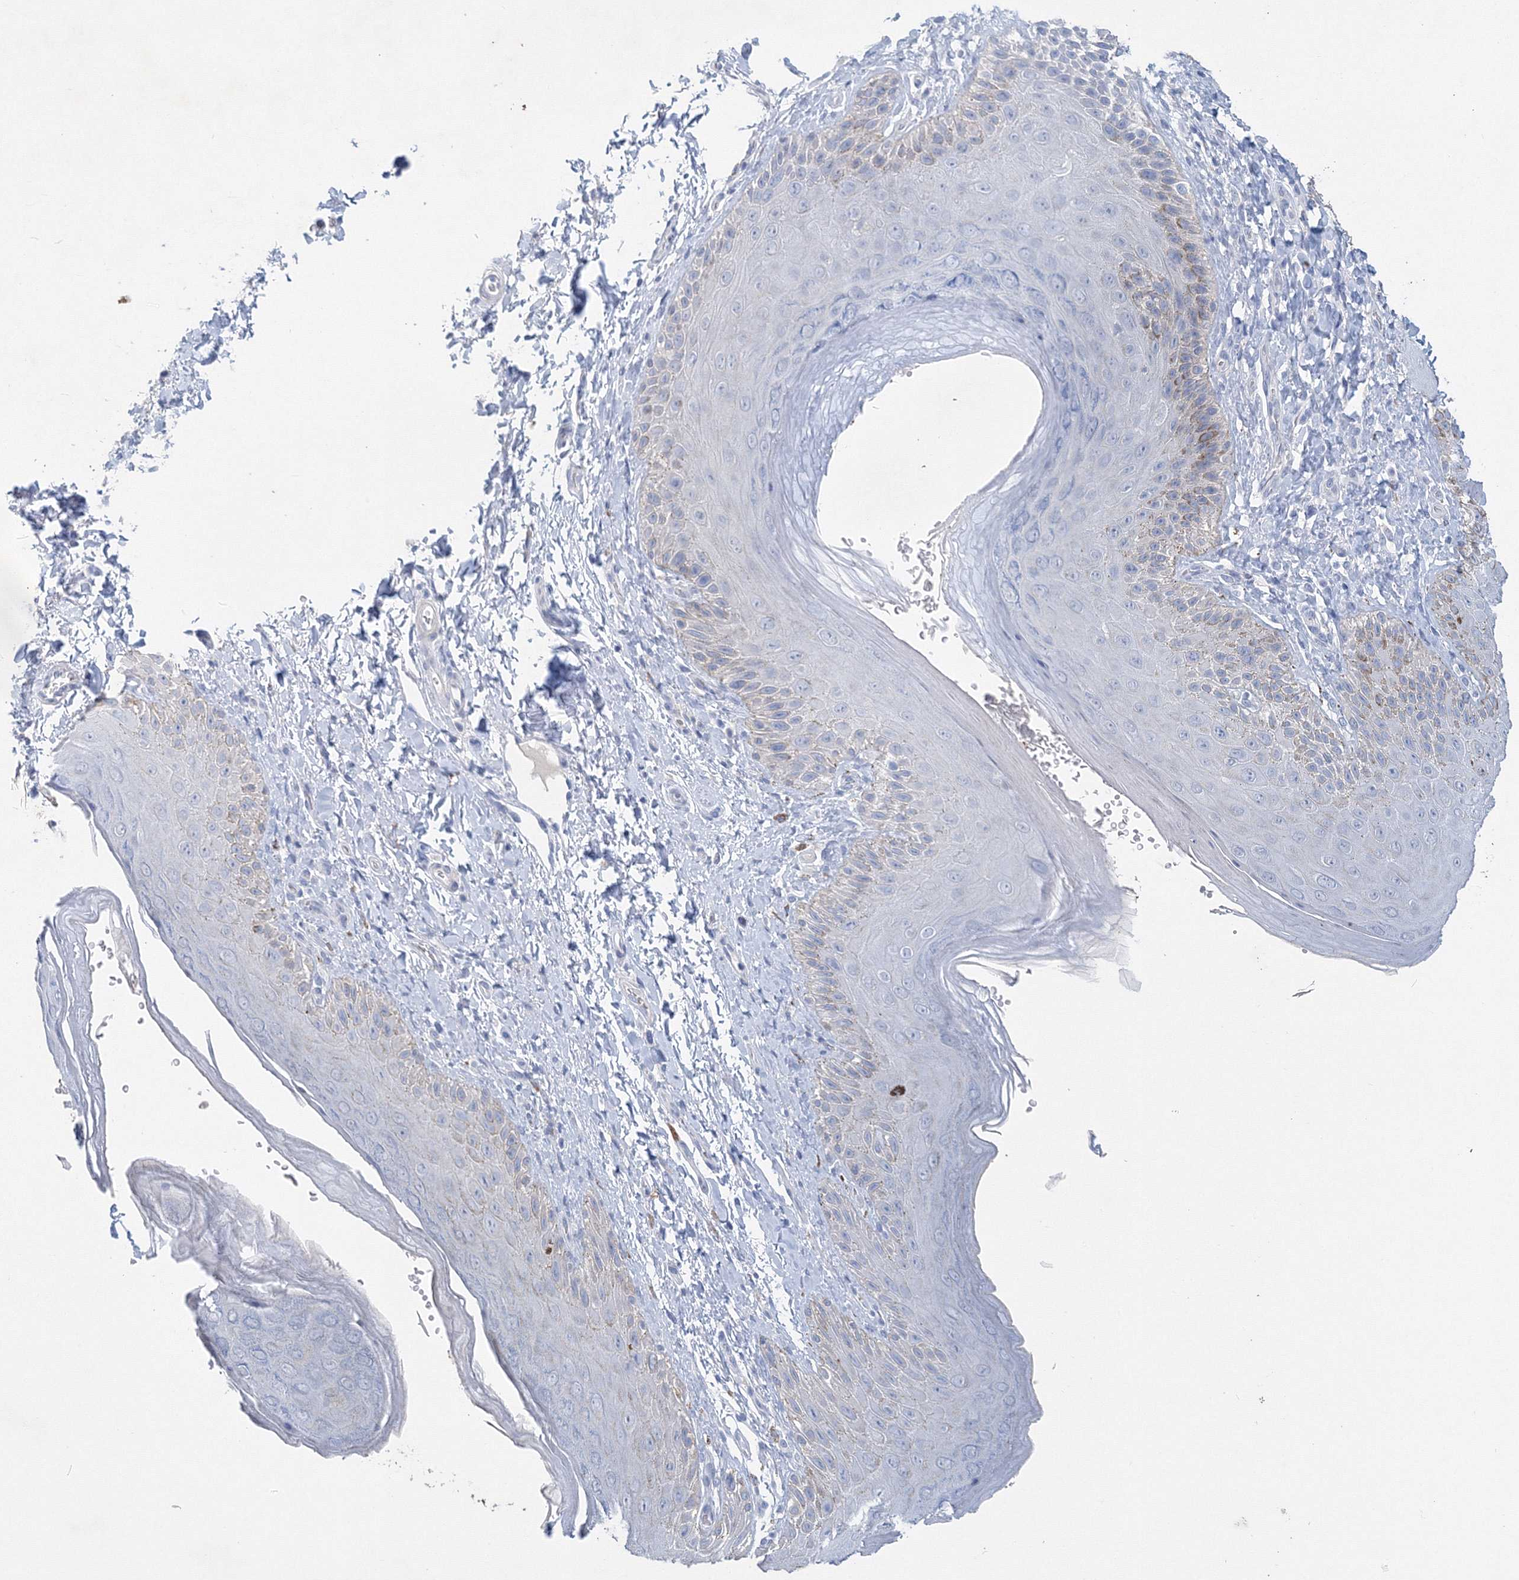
{"staining": {"intensity": "weak", "quantity": "<25%", "location": "cytoplasmic/membranous"}, "tissue": "skin", "cell_type": "Epidermal cells", "image_type": "normal", "snomed": [{"axis": "morphology", "description": "Normal tissue, NOS"}, {"axis": "topography", "description": "Anal"}], "caption": "Skin was stained to show a protein in brown. There is no significant staining in epidermal cells.", "gene": "OSBPL6", "patient": {"sex": "male", "age": 44}}